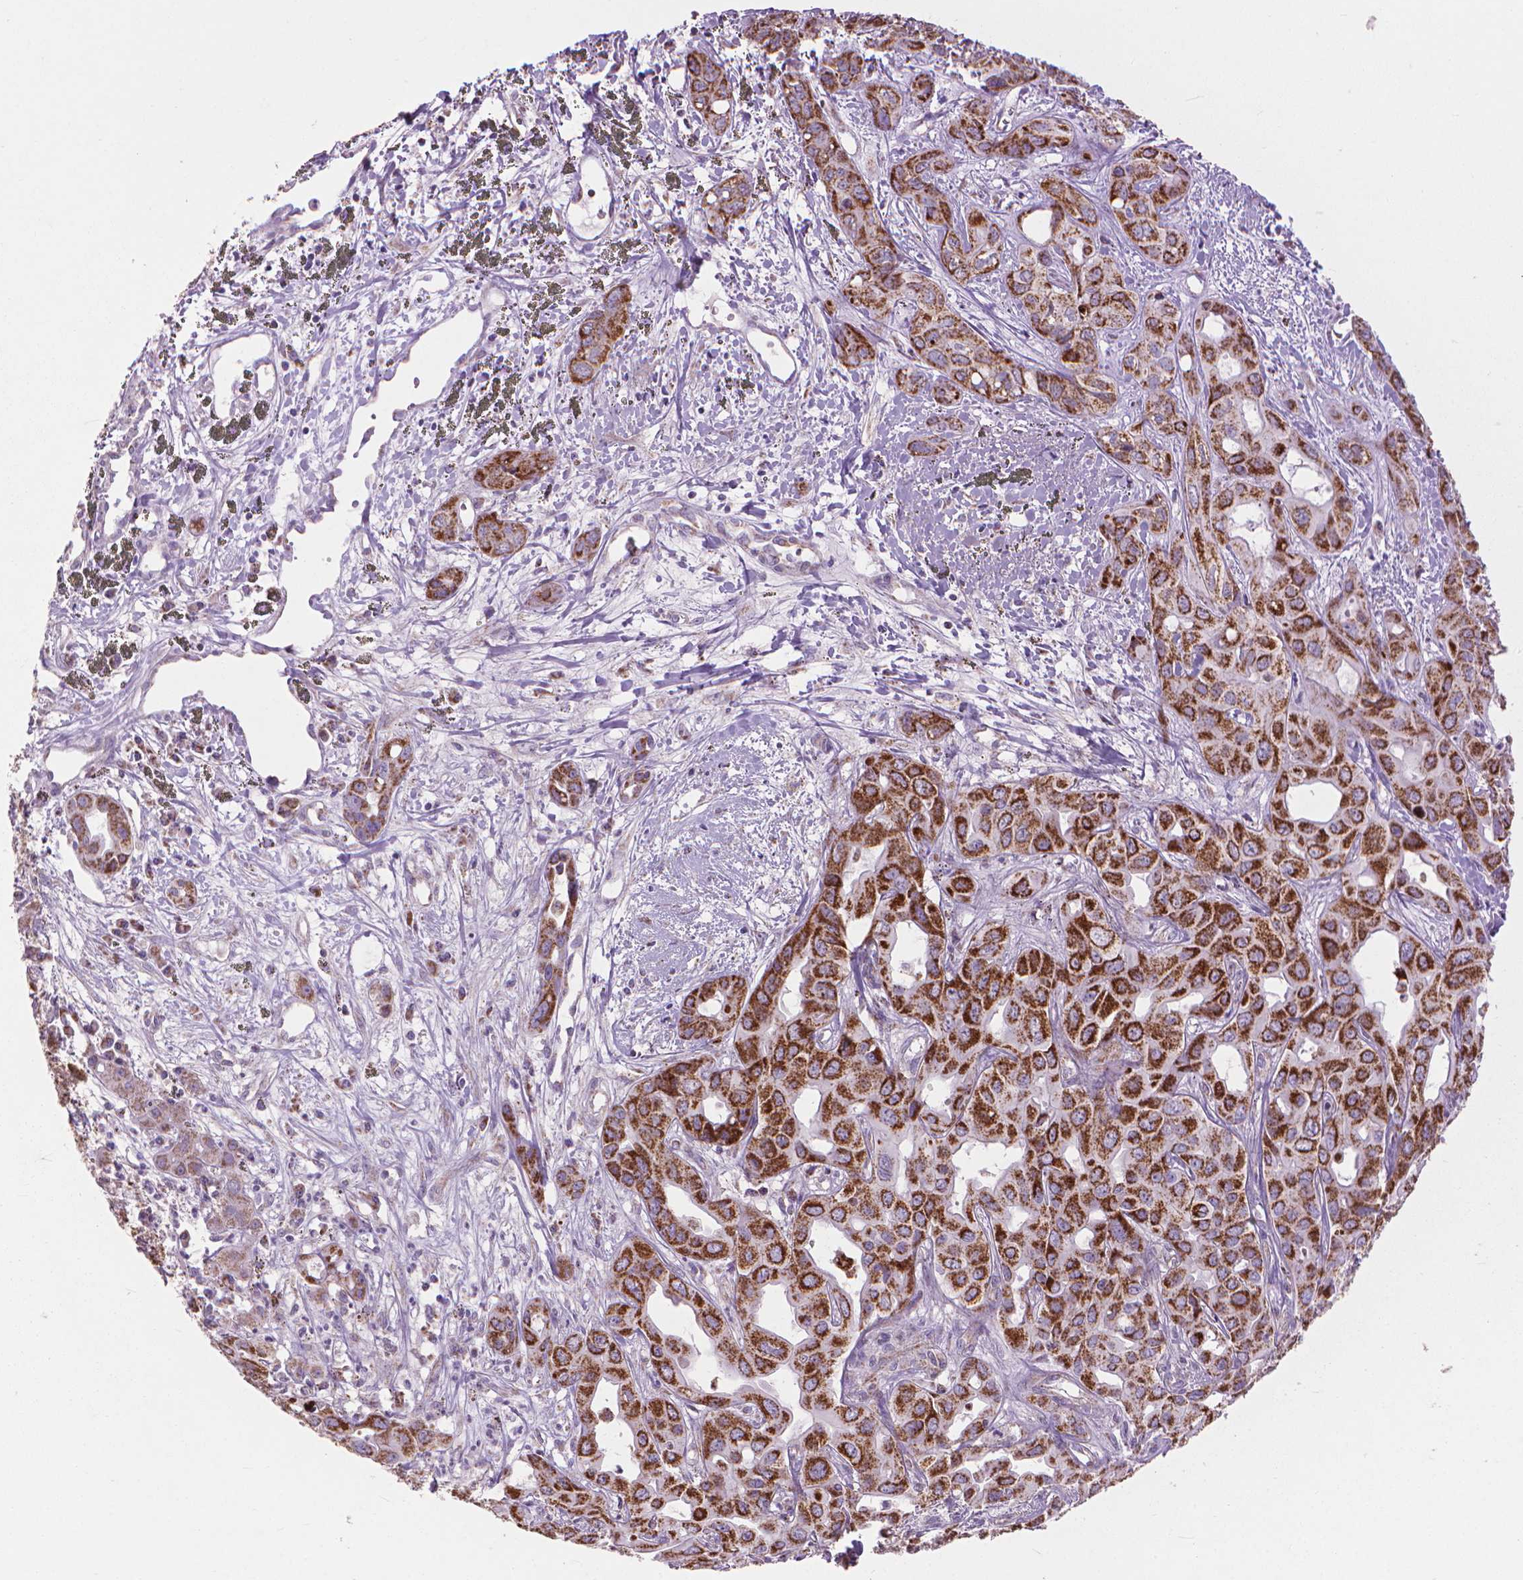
{"staining": {"intensity": "strong", "quantity": ">75%", "location": "cytoplasmic/membranous"}, "tissue": "liver cancer", "cell_type": "Tumor cells", "image_type": "cancer", "snomed": [{"axis": "morphology", "description": "Cholangiocarcinoma"}, {"axis": "topography", "description": "Liver"}], "caption": "There is high levels of strong cytoplasmic/membranous staining in tumor cells of liver cancer, as demonstrated by immunohistochemical staining (brown color).", "gene": "VDAC1", "patient": {"sex": "female", "age": 60}}